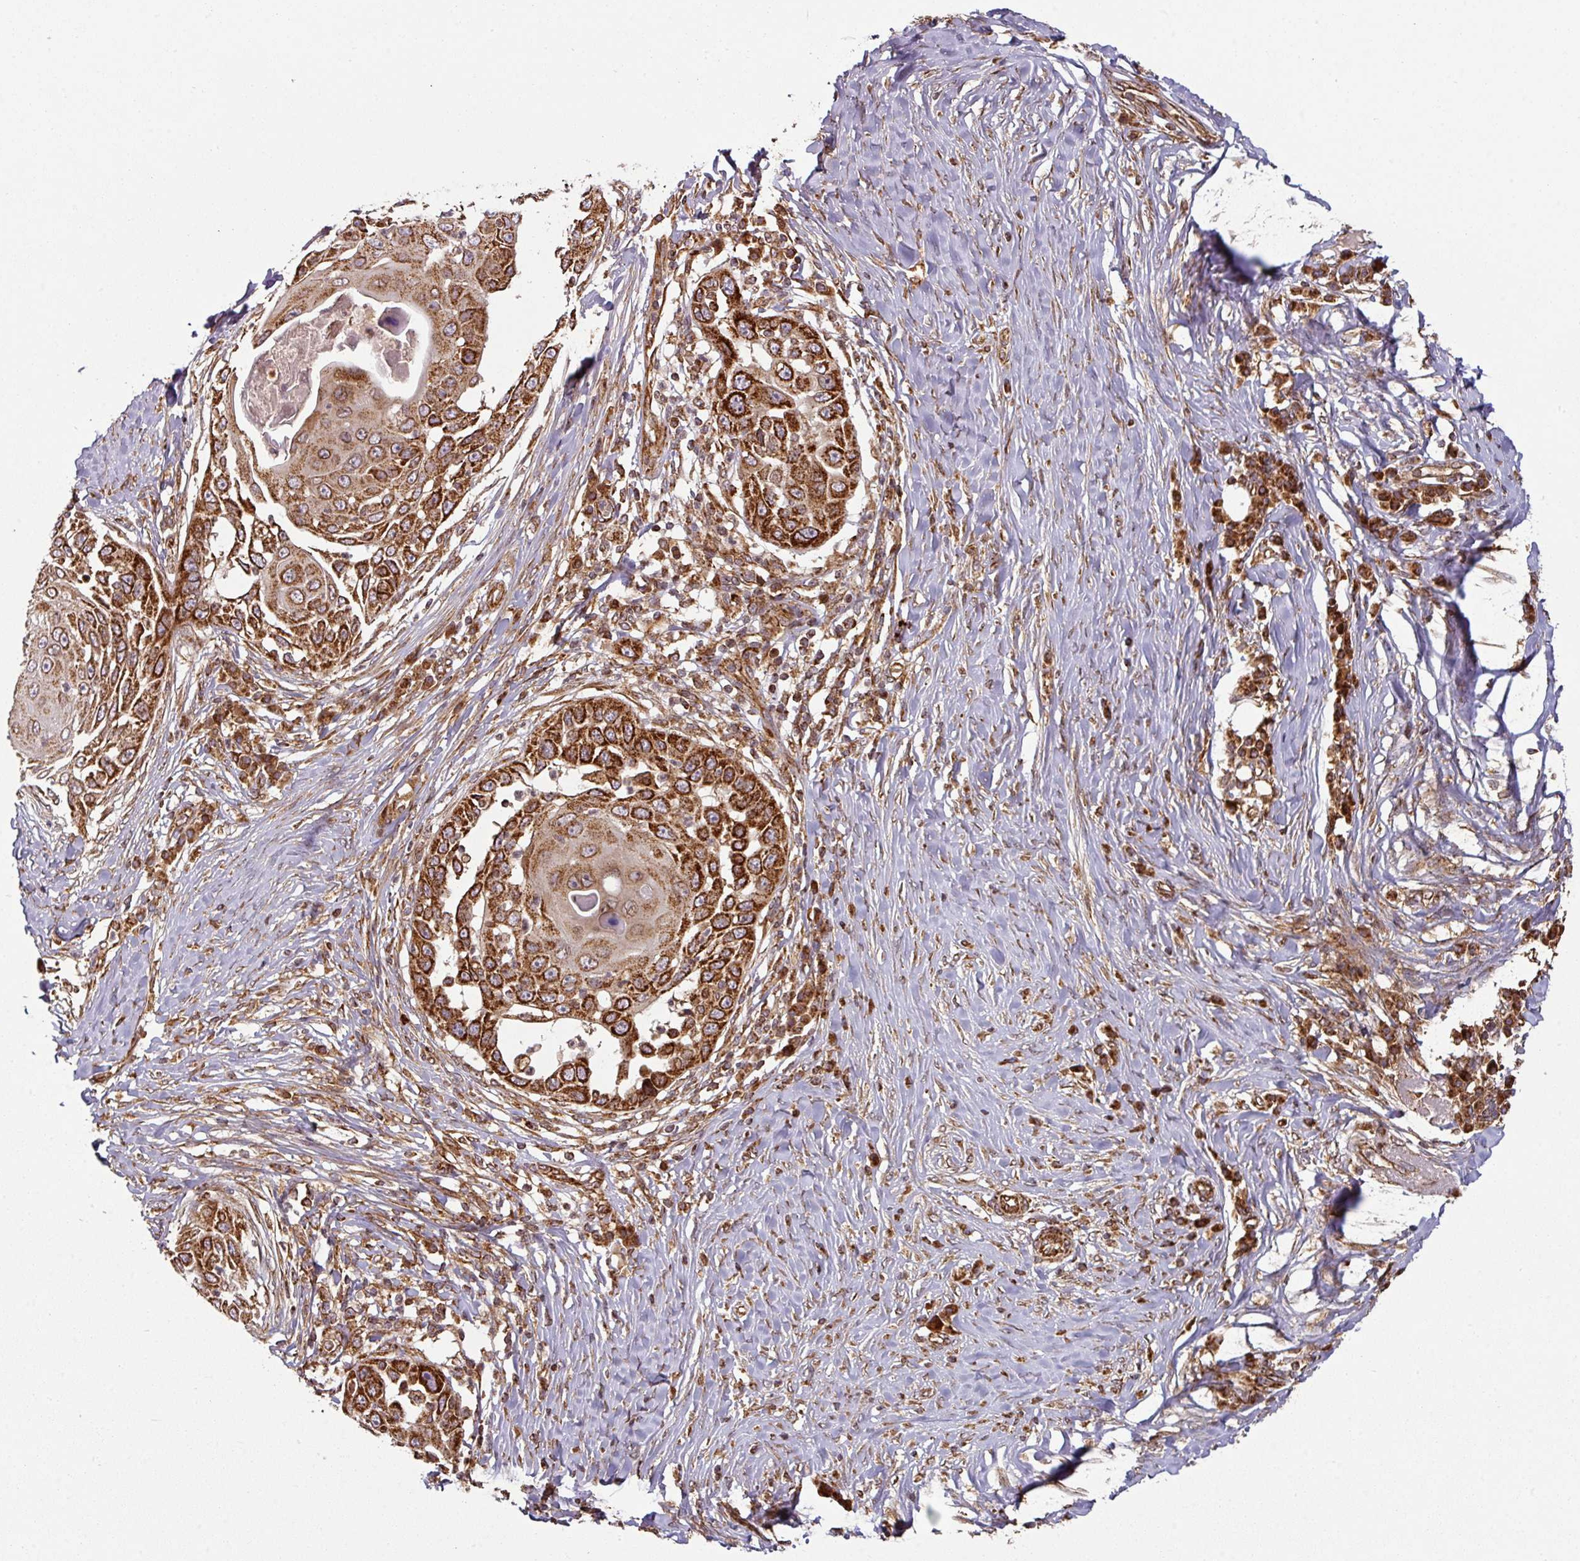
{"staining": {"intensity": "strong", "quantity": ">75%", "location": "cytoplasmic/membranous"}, "tissue": "skin cancer", "cell_type": "Tumor cells", "image_type": "cancer", "snomed": [{"axis": "morphology", "description": "Squamous cell carcinoma, NOS"}, {"axis": "topography", "description": "Skin"}], "caption": "Protein expression analysis of human squamous cell carcinoma (skin) reveals strong cytoplasmic/membranous staining in about >75% of tumor cells.", "gene": "TRAP1", "patient": {"sex": "female", "age": 44}}